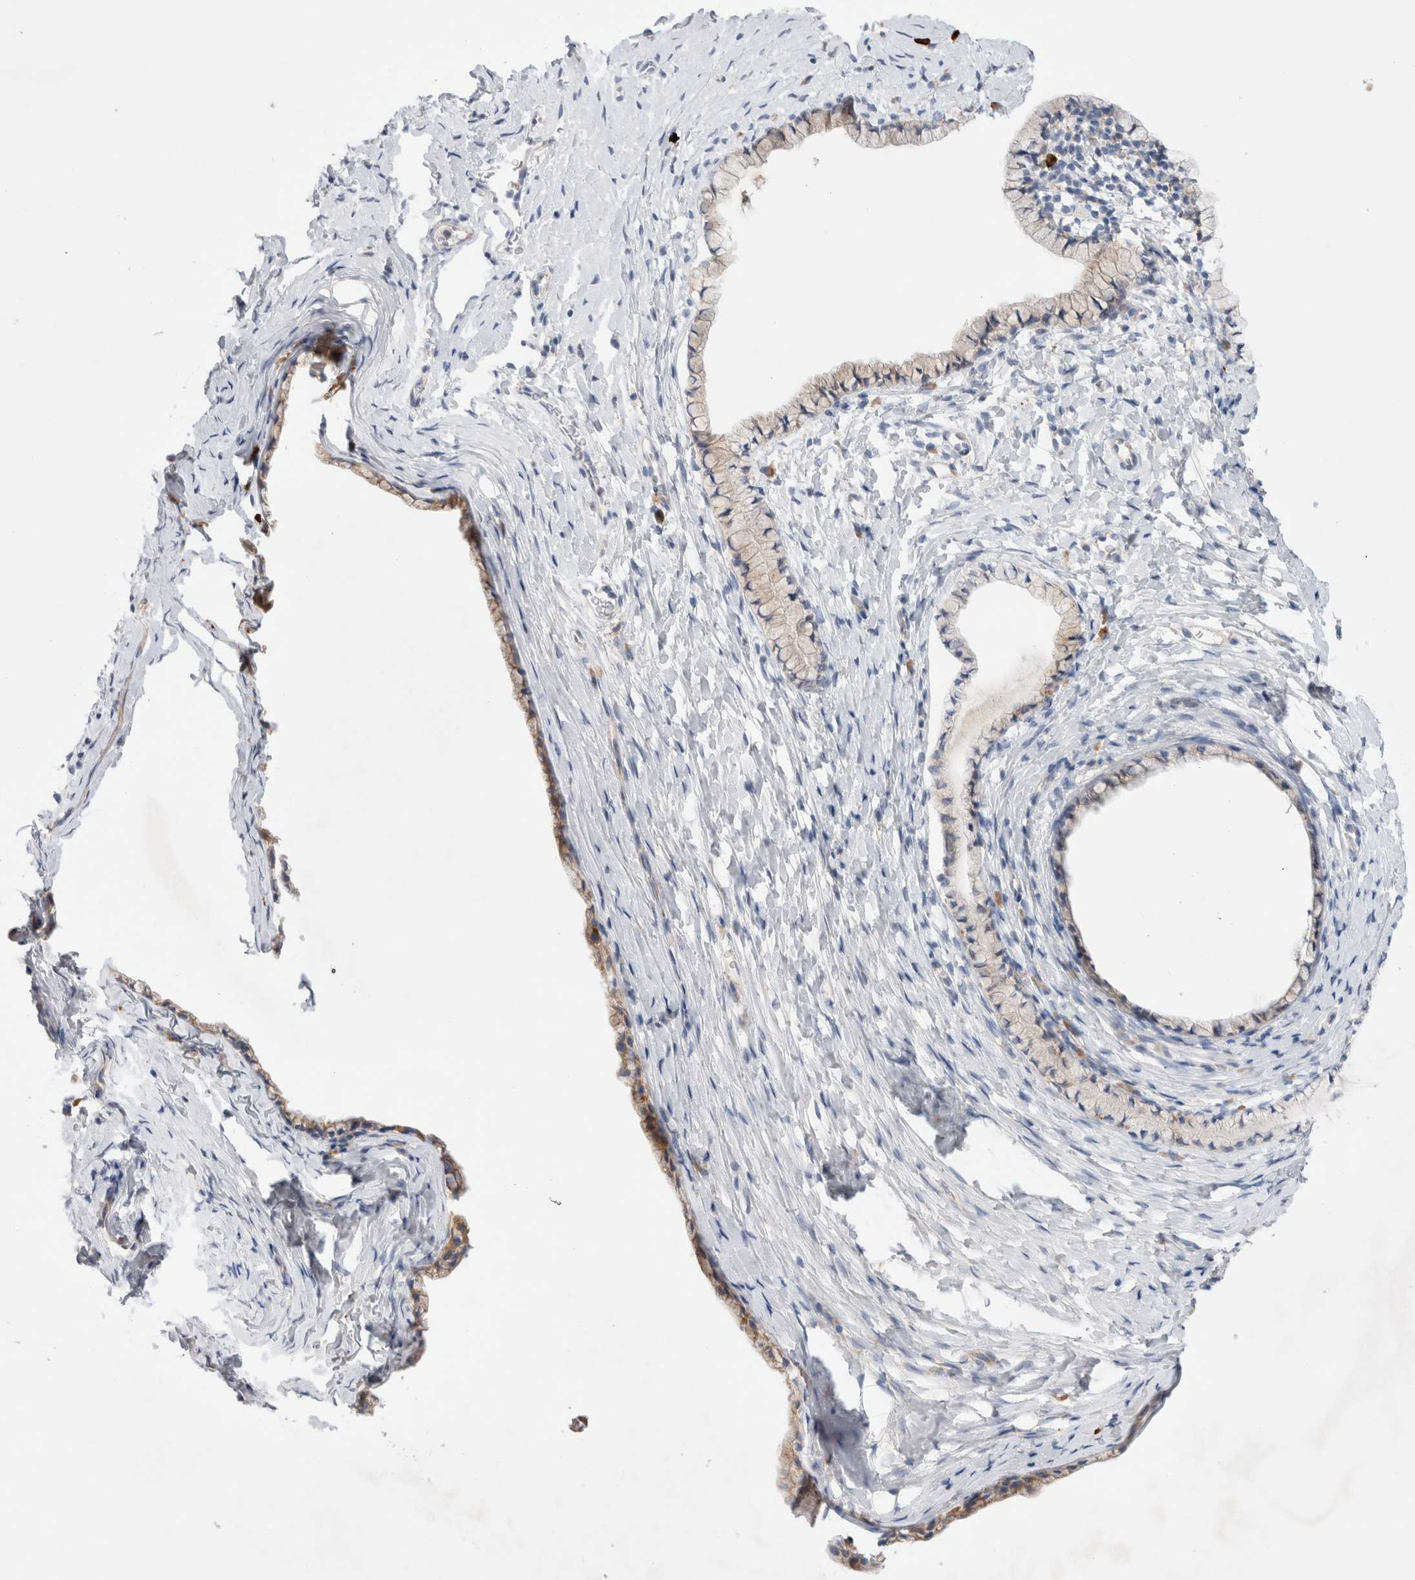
{"staining": {"intensity": "weak", "quantity": "25%-75%", "location": "cytoplasmic/membranous"}, "tissue": "cervix", "cell_type": "Glandular cells", "image_type": "normal", "snomed": [{"axis": "morphology", "description": "Normal tissue, NOS"}, {"axis": "topography", "description": "Cervix"}], "caption": "Protein expression analysis of normal cervix displays weak cytoplasmic/membranous positivity in approximately 25%-75% of glandular cells. Using DAB (brown) and hematoxylin (blue) stains, captured at high magnification using brightfield microscopy.", "gene": "RBM12B", "patient": {"sex": "female", "age": 72}}